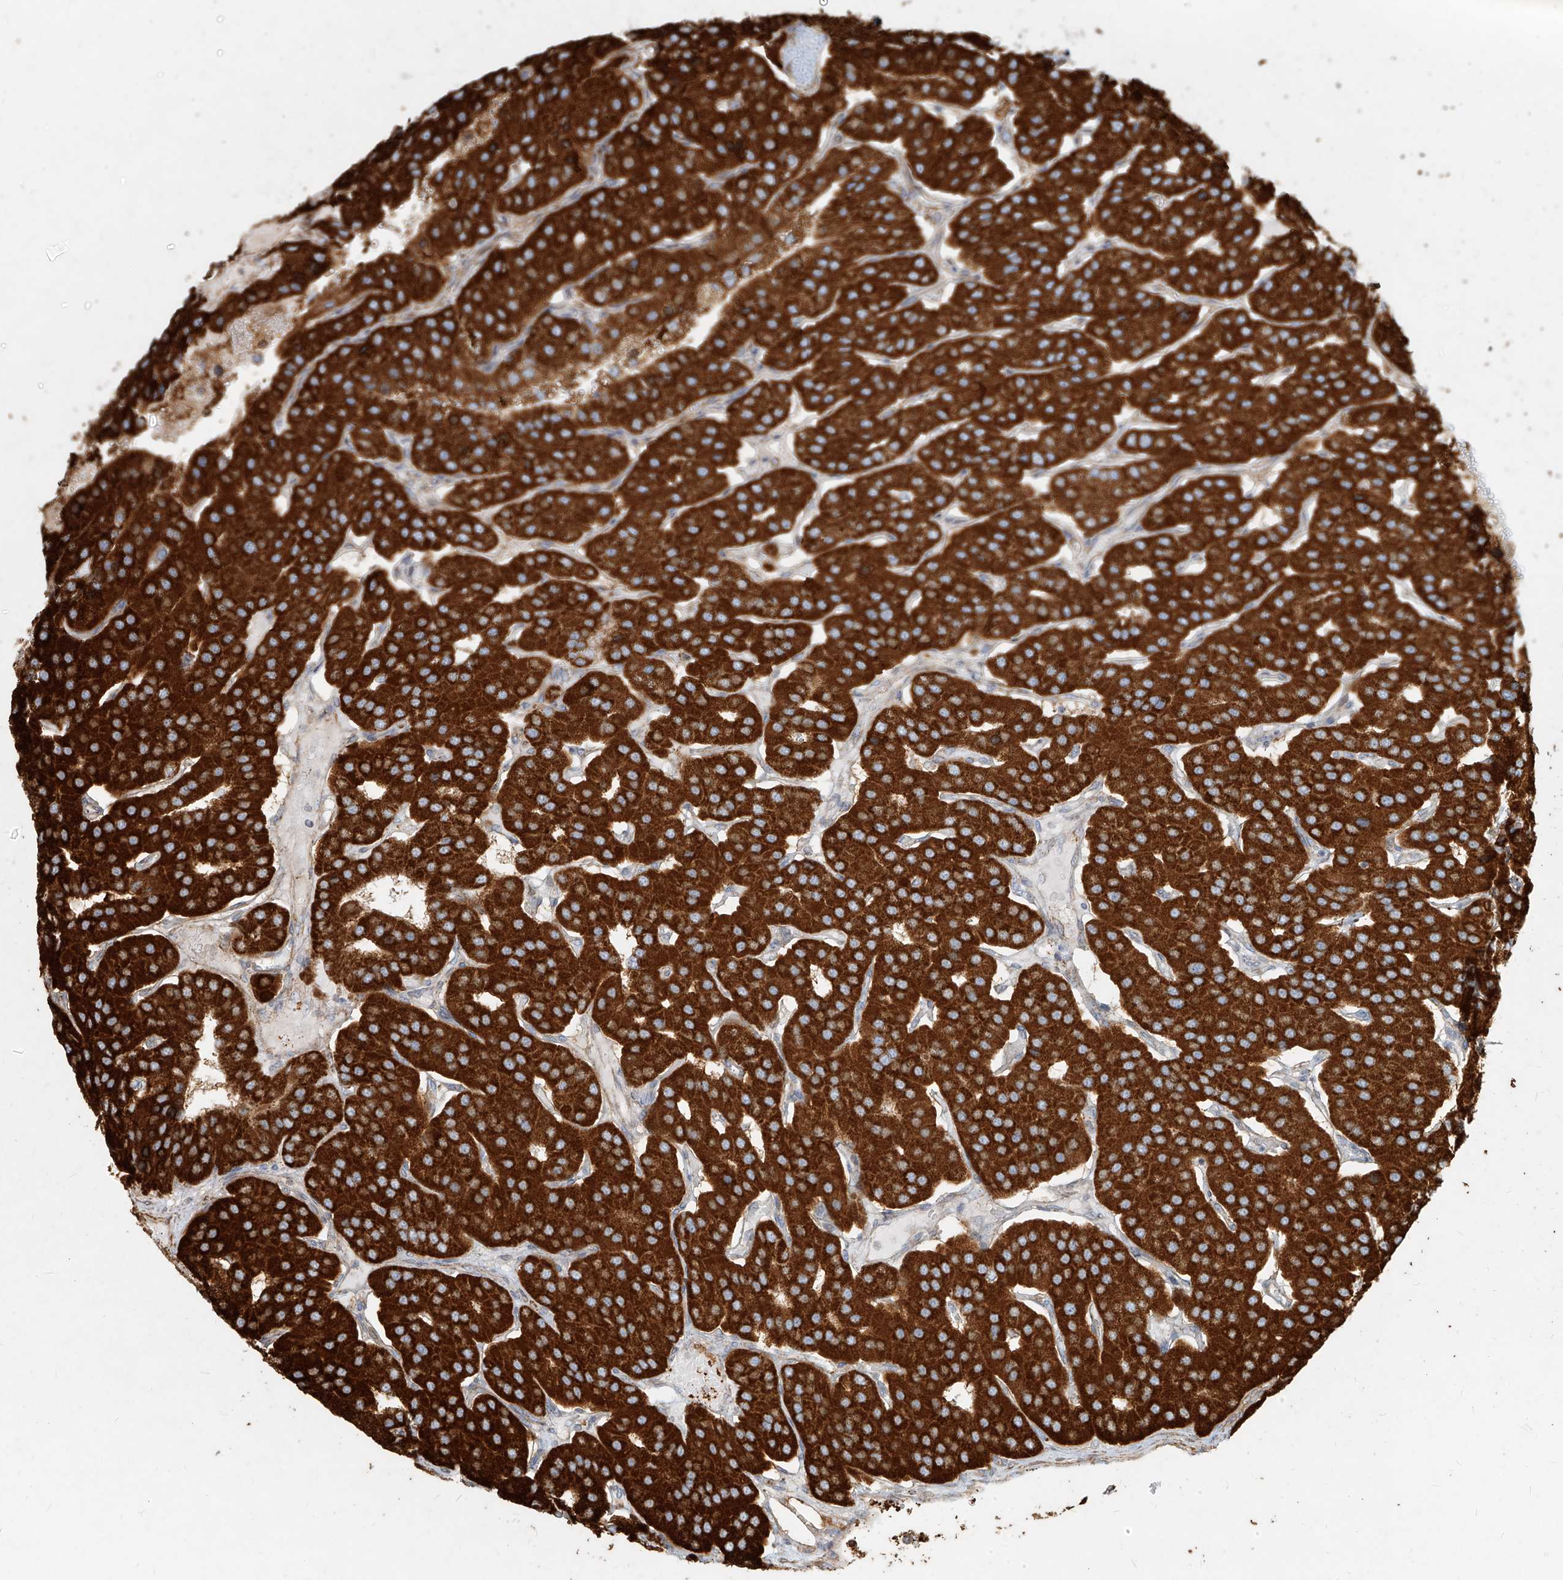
{"staining": {"intensity": "strong", "quantity": ">75%", "location": "cytoplasmic/membranous"}, "tissue": "parathyroid gland", "cell_type": "Glandular cells", "image_type": "normal", "snomed": [{"axis": "morphology", "description": "Normal tissue, NOS"}, {"axis": "morphology", "description": "Adenoma, NOS"}, {"axis": "topography", "description": "Parathyroid gland"}], "caption": "Immunohistochemical staining of unremarkable human parathyroid gland demonstrates high levels of strong cytoplasmic/membranous positivity in about >75% of glandular cells.", "gene": "MTX2", "patient": {"sex": "female", "age": 86}}